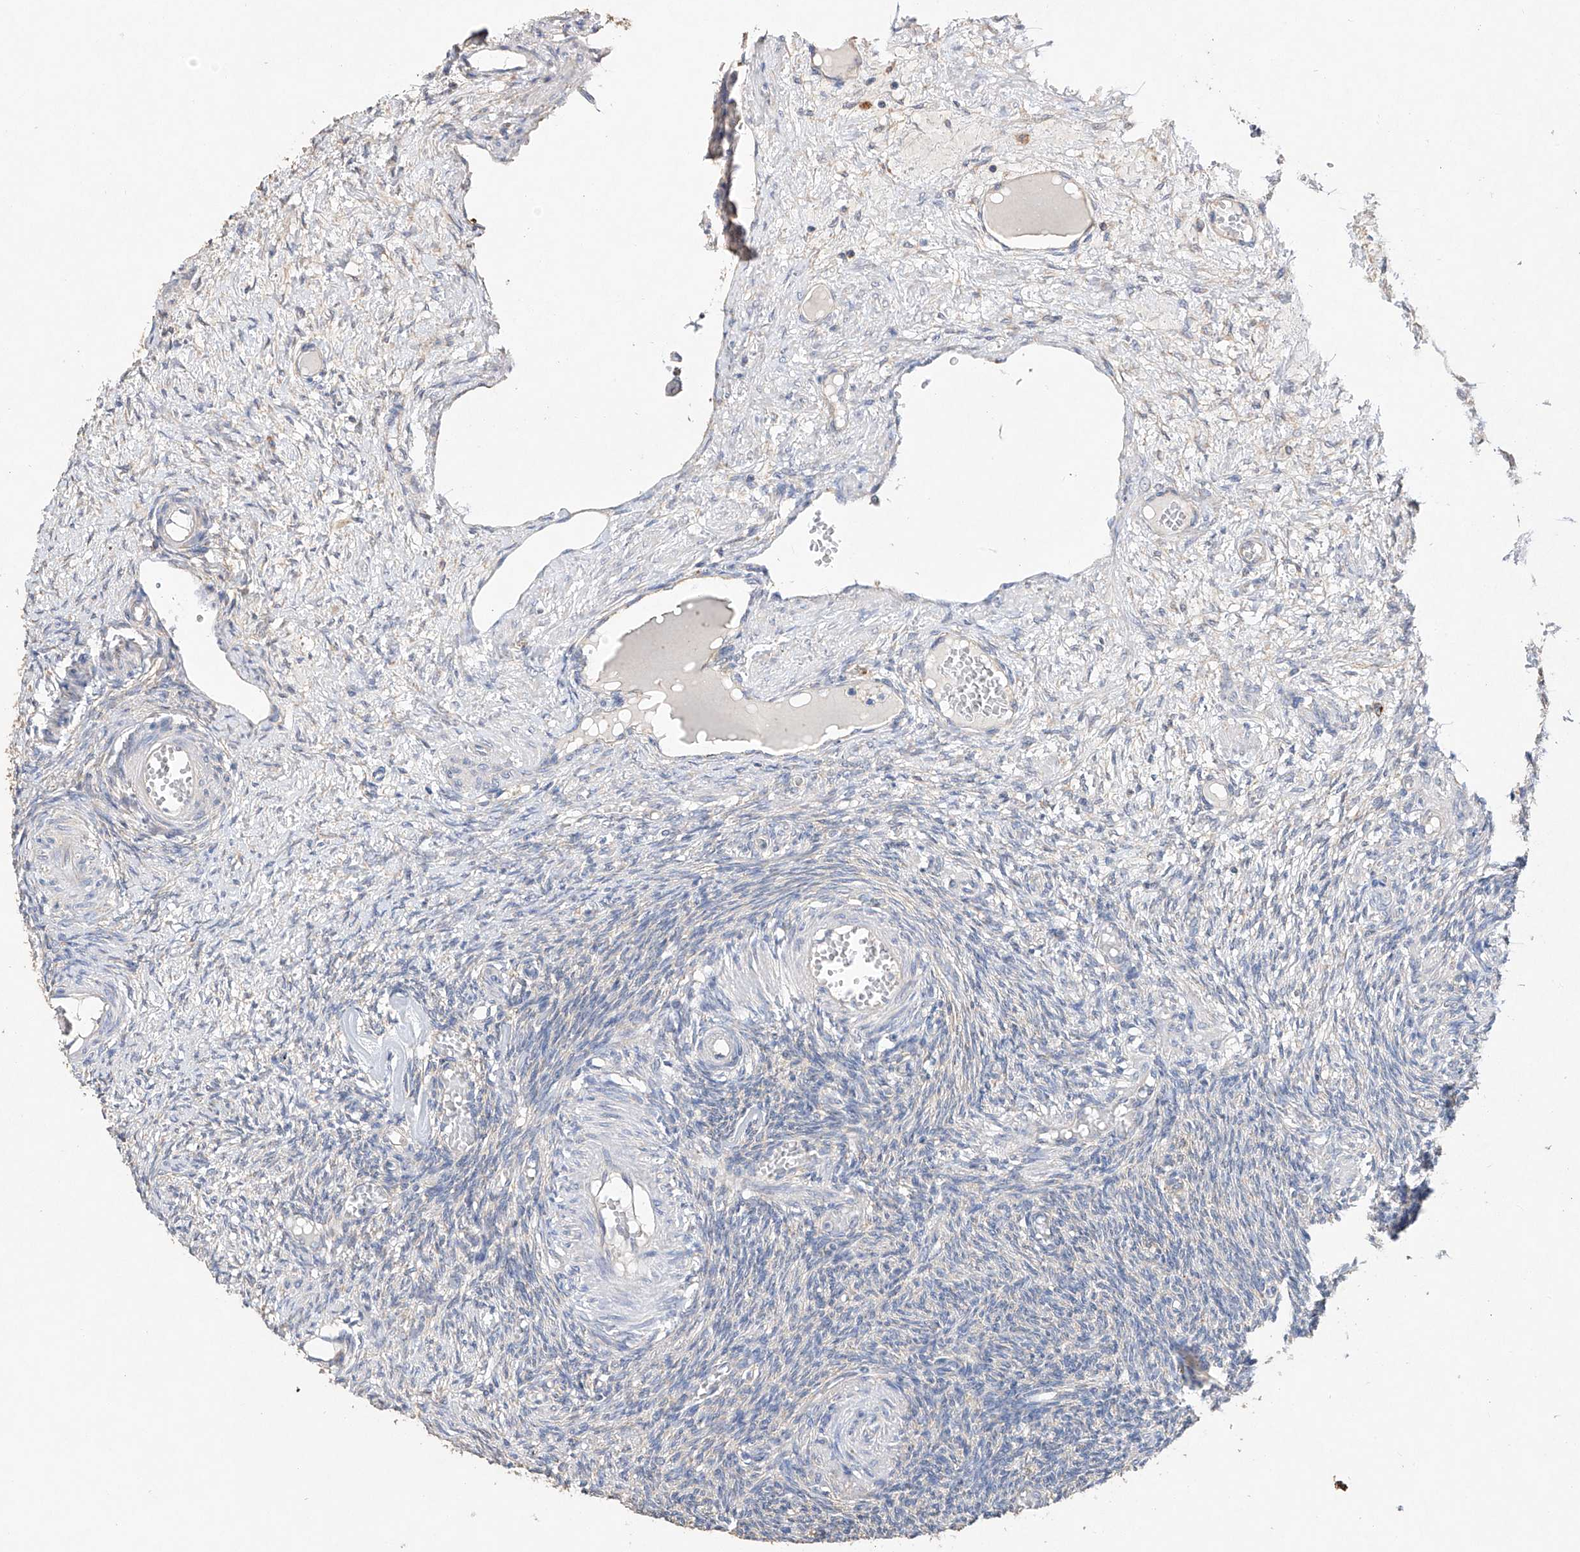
{"staining": {"intensity": "negative", "quantity": "none", "location": "none"}, "tissue": "ovary", "cell_type": "Ovarian stroma cells", "image_type": "normal", "snomed": [{"axis": "morphology", "description": "Normal tissue, NOS"}, {"axis": "topography", "description": "Ovary"}], "caption": "An immunohistochemistry histopathology image of normal ovary is shown. There is no staining in ovarian stroma cells of ovary. (Brightfield microscopy of DAB immunohistochemistry at high magnification).", "gene": "AMD1", "patient": {"sex": "female", "age": 27}}